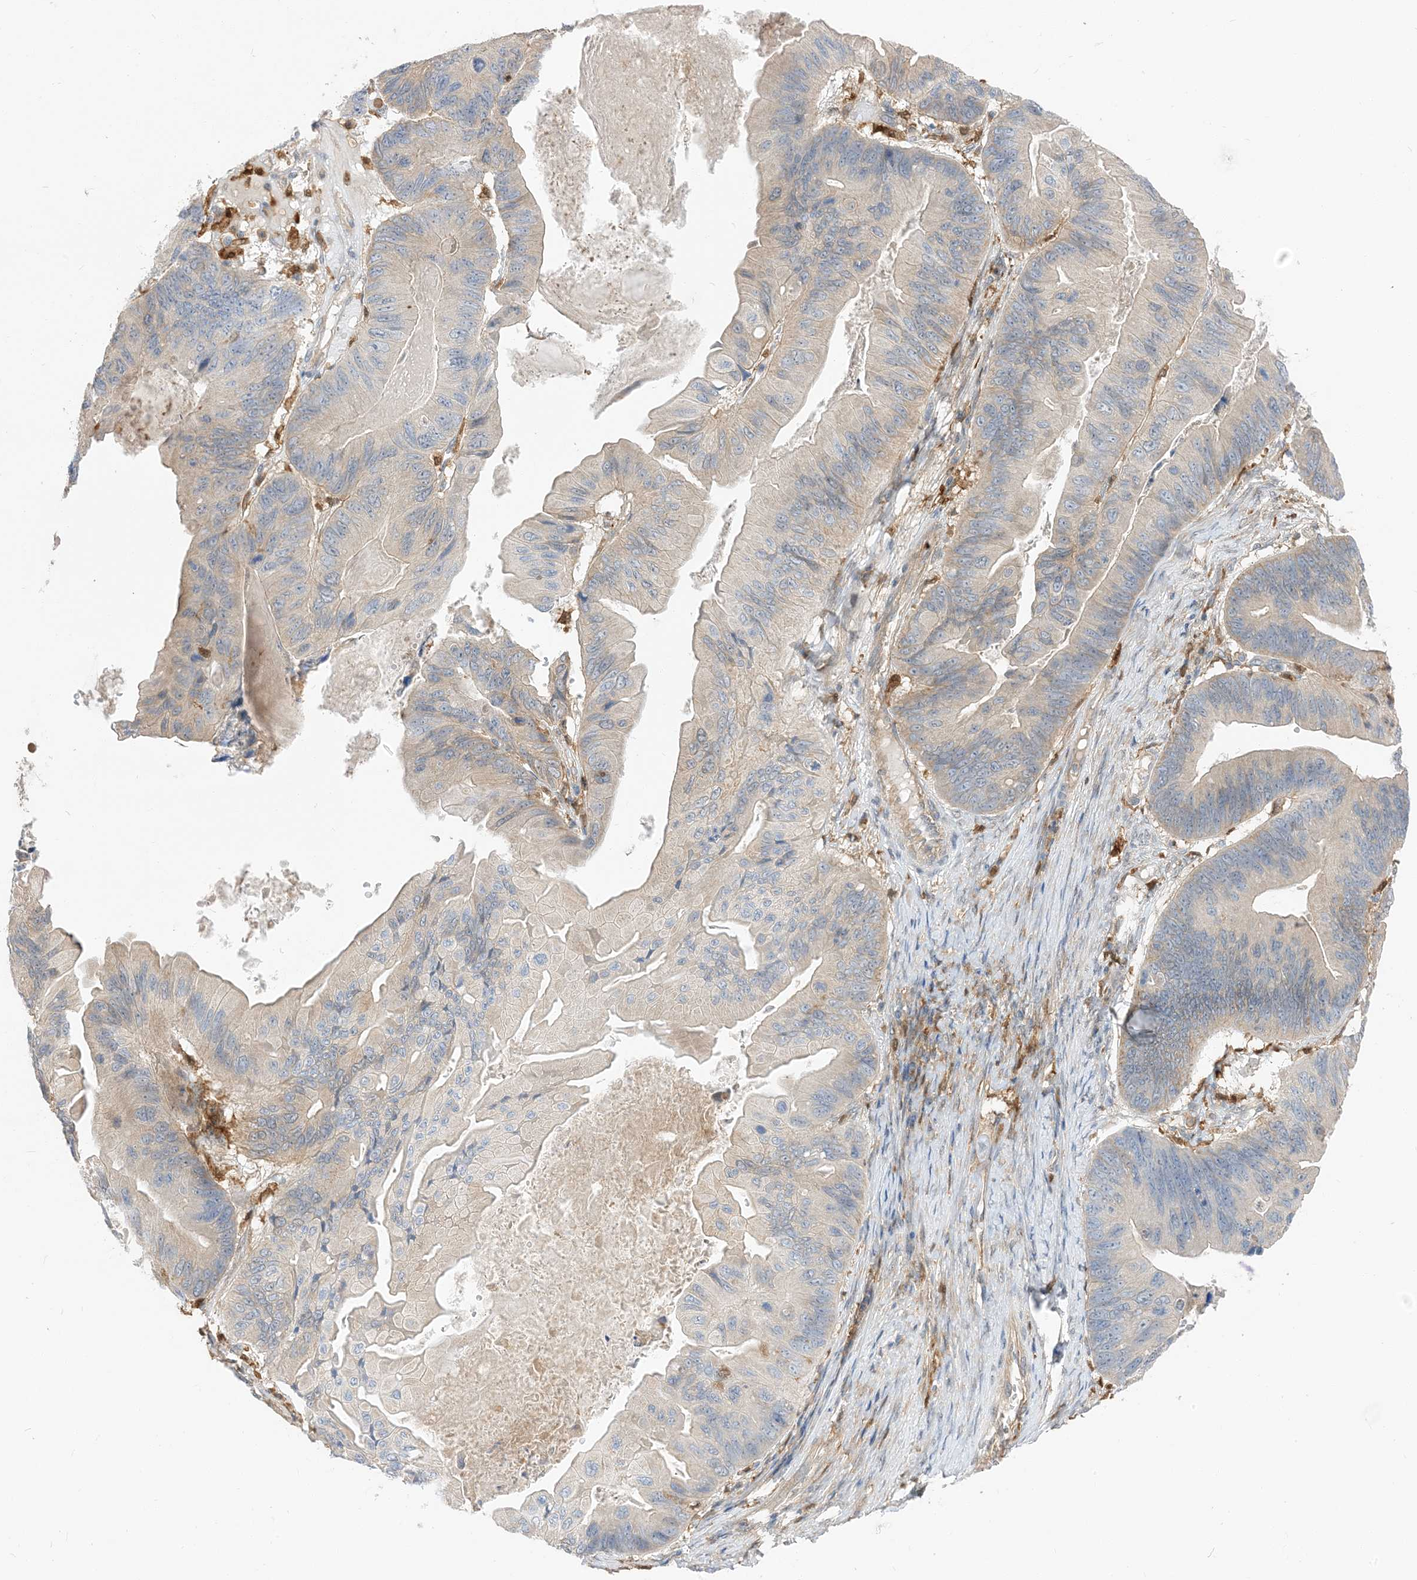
{"staining": {"intensity": "weak", "quantity": "<25%", "location": "cytoplasmic/membranous"}, "tissue": "ovarian cancer", "cell_type": "Tumor cells", "image_type": "cancer", "snomed": [{"axis": "morphology", "description": "Cystadenocarcinoma, mucinous, NOS"}, {"axis": "topography", "description": "Ovary"}], "caption": "A photomicrograph of ovarian cancer stained for a protein displays no brown staining in tumor cells.", "gene": "NAGK", "patient": {"sex": "female", "age": 61}}